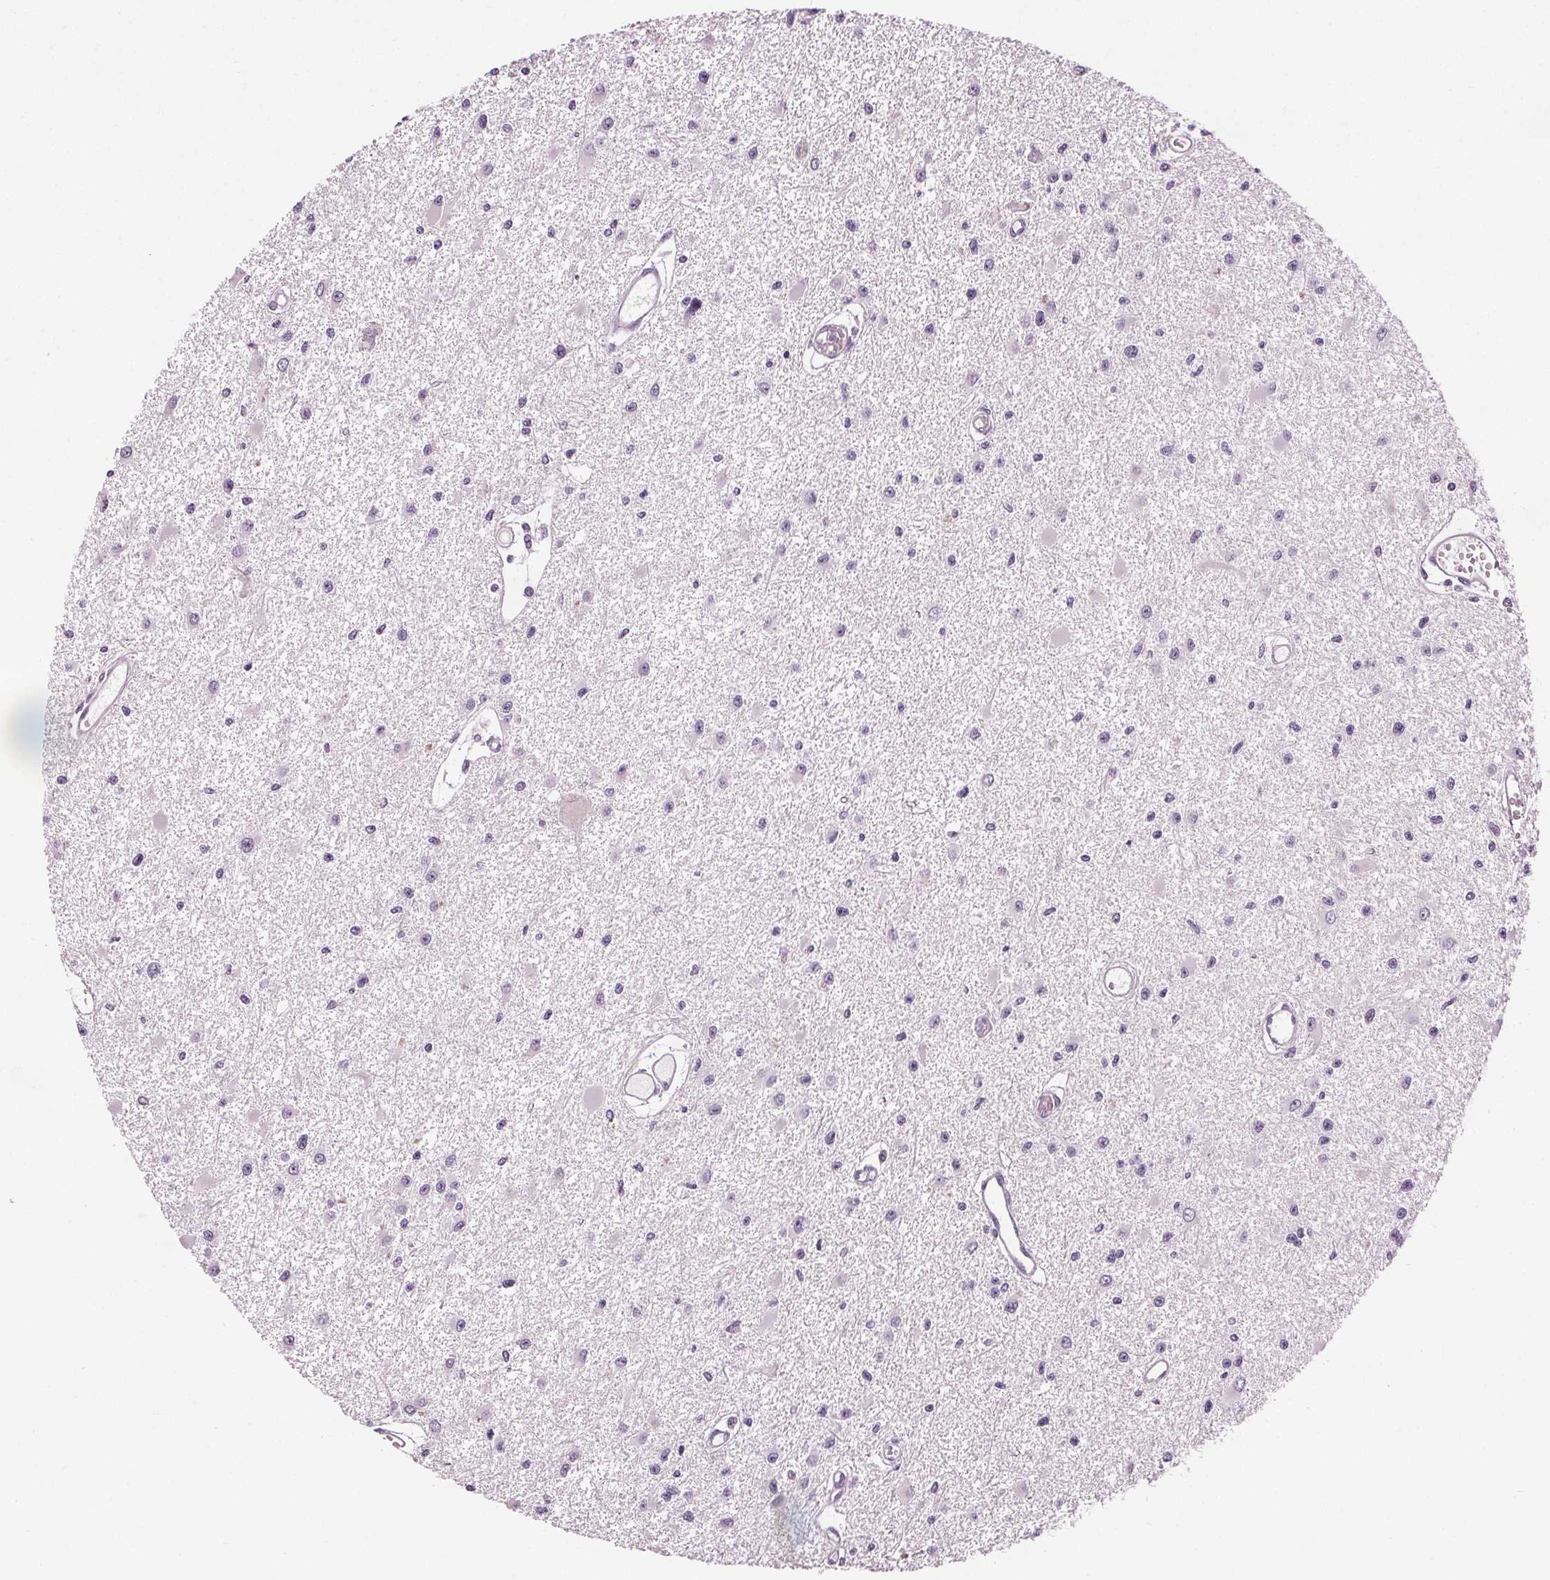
{"staining": {"intensity": "negative", "quantity": "none", "location": "none"}, "tissue": "glioma", "cell_type": "Tumor cells", "image_type": "cancer", "snomed": [{"axis": "morphology", "description": "Glioma, malignant, High grade"}, {"axis": "topography", "description": "Brain"}], "caption": "There is no significant staining in tumor cells of glioma.", "gene": "RASA1", "patient": {"sex": "male", "age": 54}}